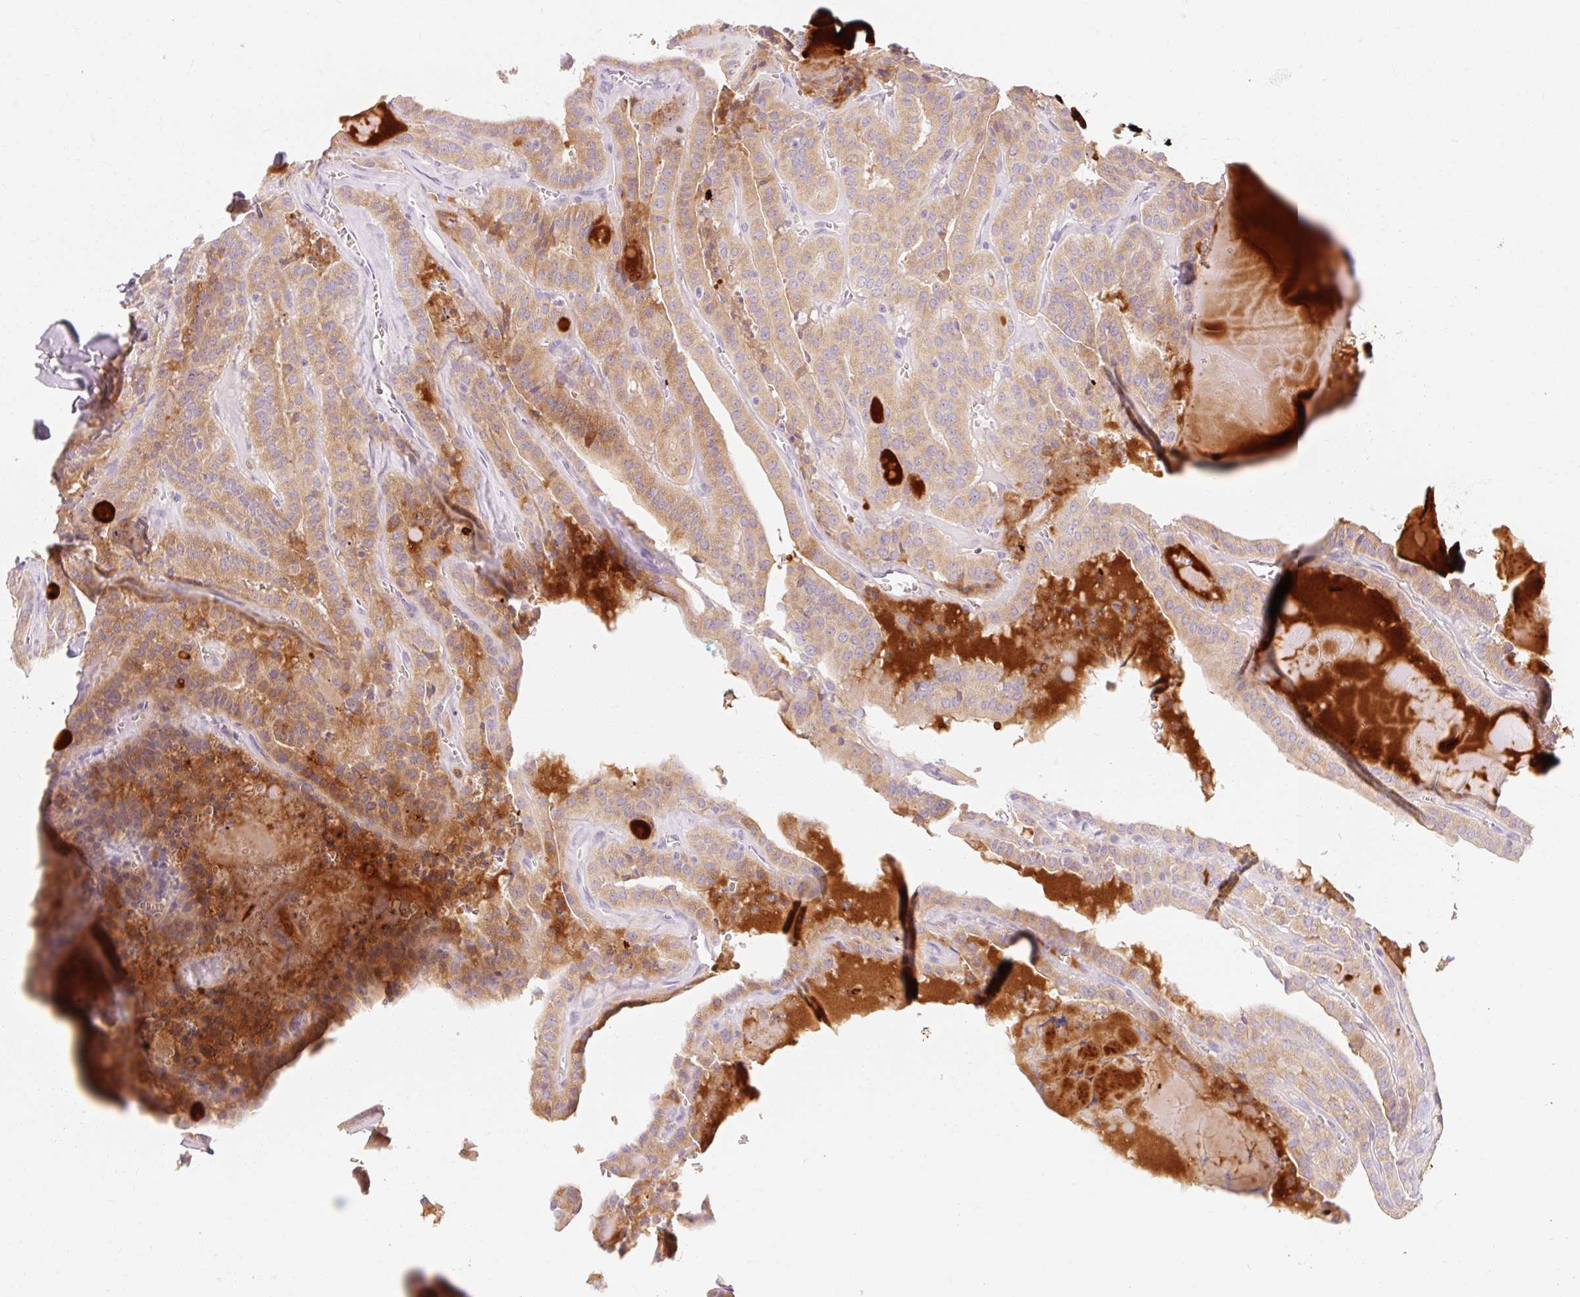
{"staining": {"intensity": "moderate", "quantity": ">75%", "location": "cytoplasmic/membranous"}, "tissue": "thyroid cancer", "cell_type": "Tumor cells", "image_type": "cancer", "snomed": [{"axis": "morphology", "description": "Papillary adenocarcinoma, NOS"}, {"axis": "topography", "description": "Thyroid gland"}], "caption": "A medium amount of moderate cytoplasmic/membranous positivity is seen in about >75% of tumor cells in thyroid cancer (papillary adenocarcinoma) tissue.", "gene": "MYO1D", "patient": {"sex": "male", "age": 52}}